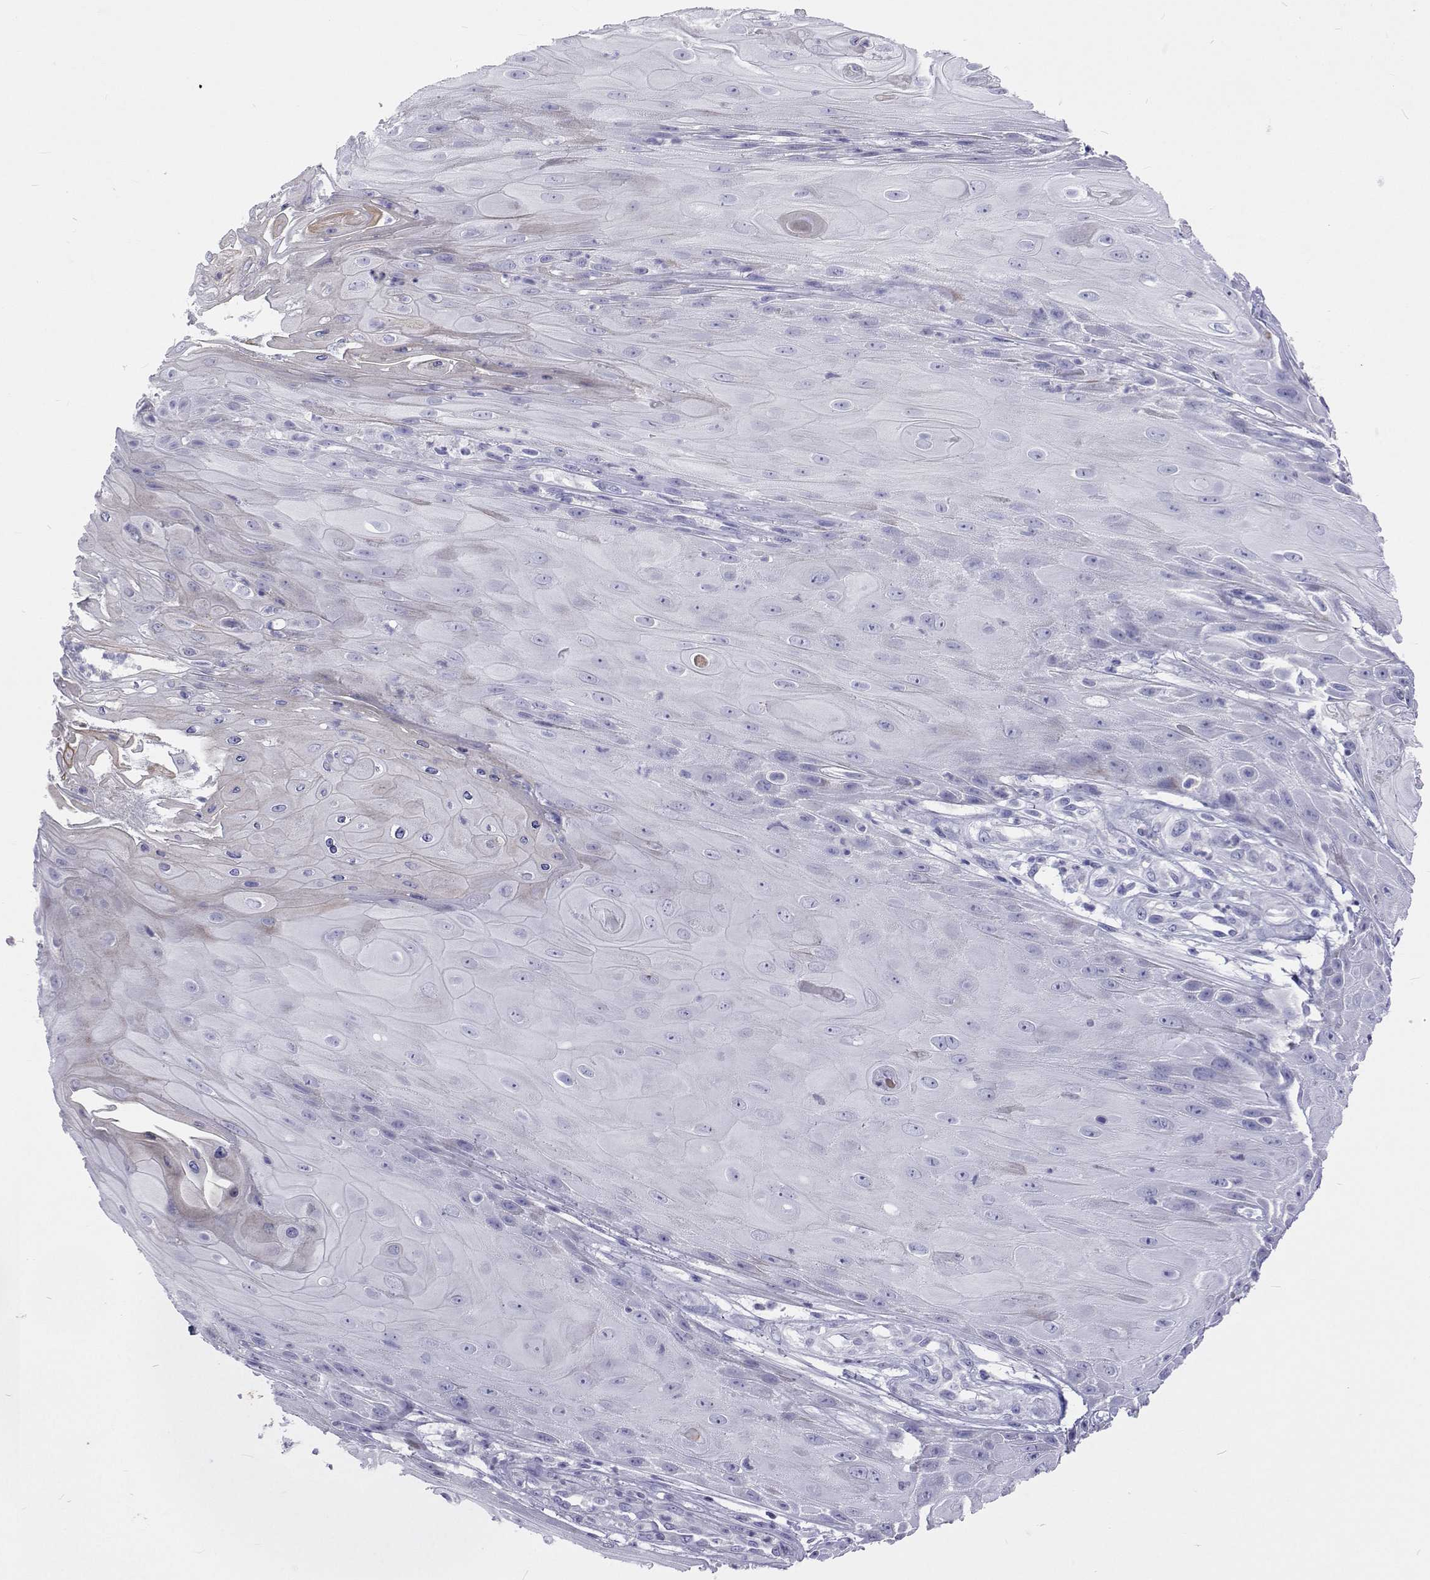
{"staining": {"intensity": "negative", "quantity": "none", "location": "none"}, "tissue": "skin cancer", "cell_type": "Tumor cells", "image_type": "cancer", "snomed": [{"axis": "morphology", "description": "Squamous cell carcinoma, NOS"}, {"axis": "topography", "description": "Skin"}], "caption": "This is an immunohistochemistry image of human skin cancer (squamous cell carcinoma). There is no staining in tumor cells.", "gene": "UMODL1", "patient": {"sex": "male", "age": 62}}